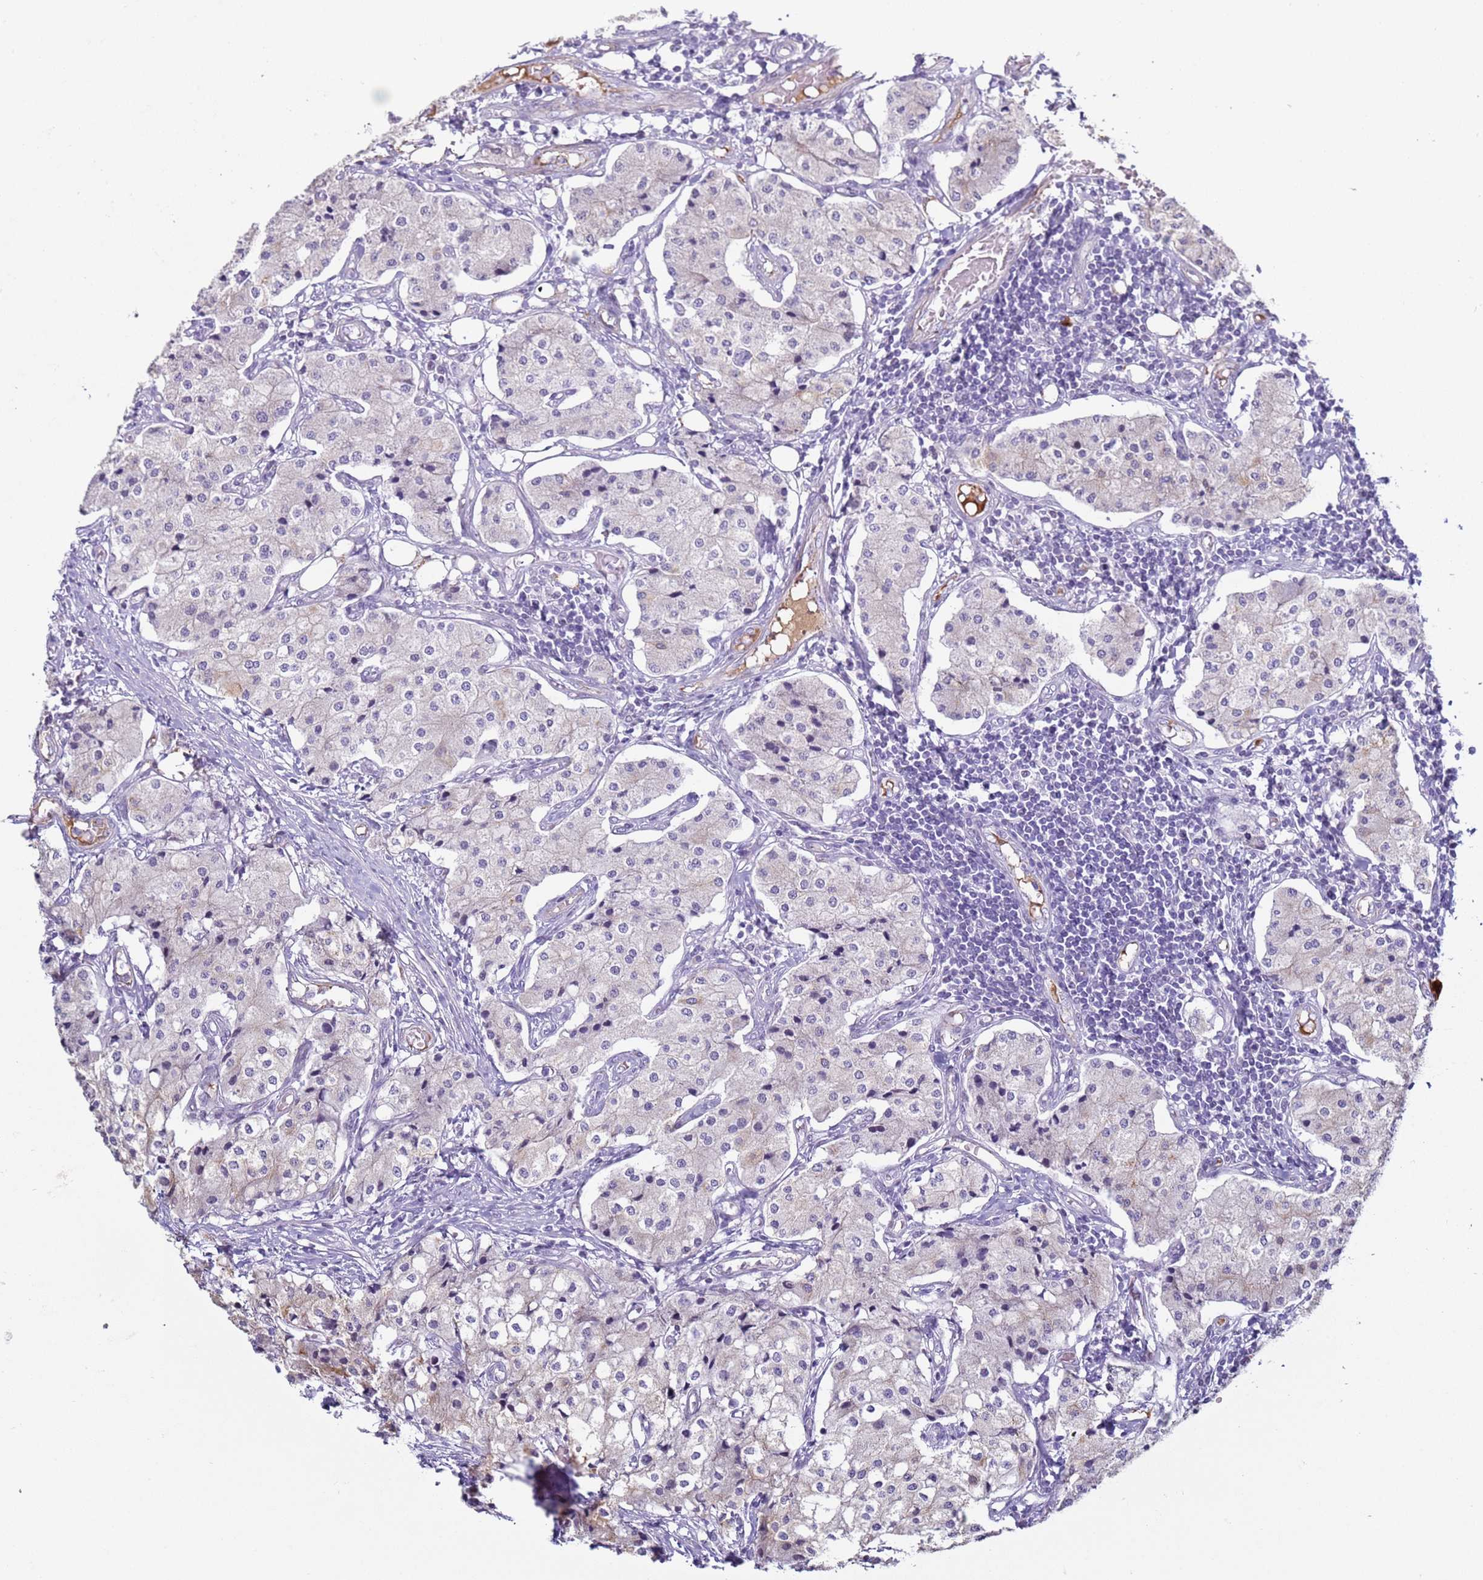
{"staining": {"intensity": "weak", "quantity": "<25%", "location": "cytoplasmic/membranous"}, "tissue": "carcinoid", "cell_type": "Tumor cells", "image_type": "cancer", "snomed": [{"axis": "morphology", "description": "Carcinoid, malignant, NOS"}, {"axis": "topography", "description": "Colon"}], "caption": "IHC of human carcinoid (malignant) displays no staining in tumor cells. (Immunohistochemistry (ihc), brightfield microscopy, high magnification).", "gene": "NPAP1", "patient": {"sex": "female", "age": 52}}